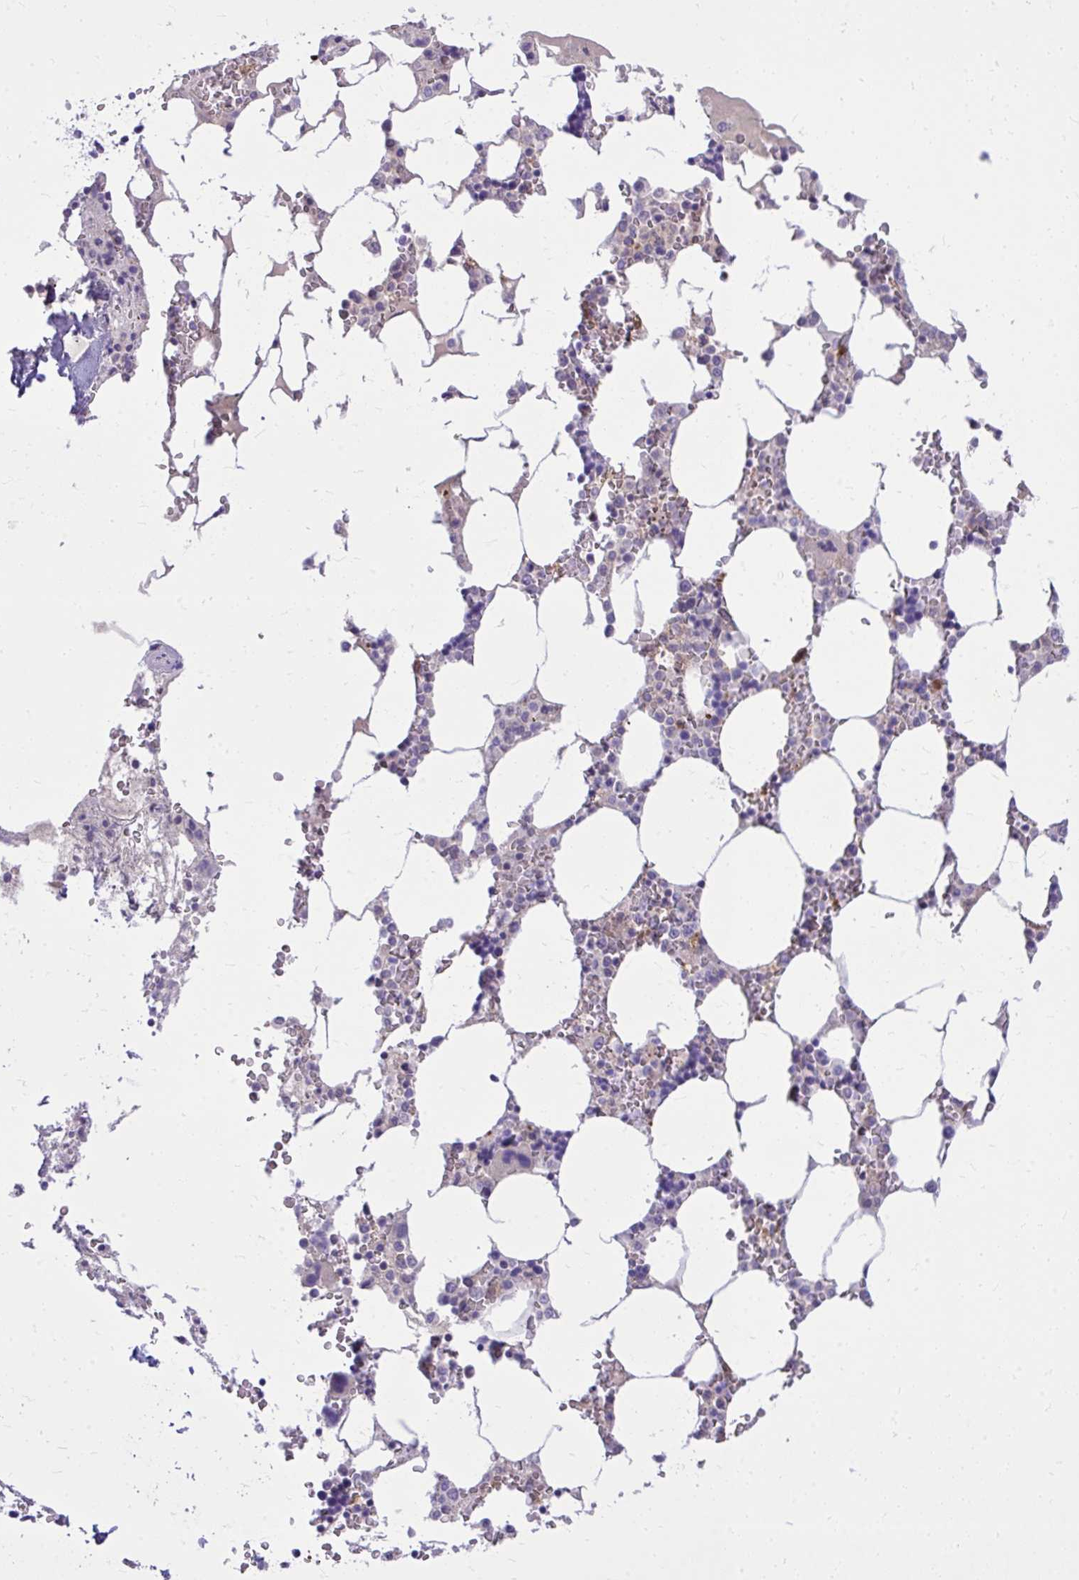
{"staining": {"intensity": "negative", "quantity": "none", "location": "none"}, "tissue": "bone marrow", "cell_type": "Hematopoietic cells", "image_type": "normal", "snomed": [{"axis": "morphology", "description": "Normal tissue, NOS"}, {"axis": "topography", "description": "Bone marrow"}], "caption": "Immunohistochemistry (IHC) micrograph of normal bone marrow: human bone marrow stained with DAB demonstrates no significant protein staining in hematopoietic cells. Brightfield microscopy of immunohistochemistry stained with DAB (3,3'-diaminobenzidine) (brown) and hematoxylin (blue), captured at high magnification.", "gene": "NNMT", "patient": {"sex": "male", "age": 64}}